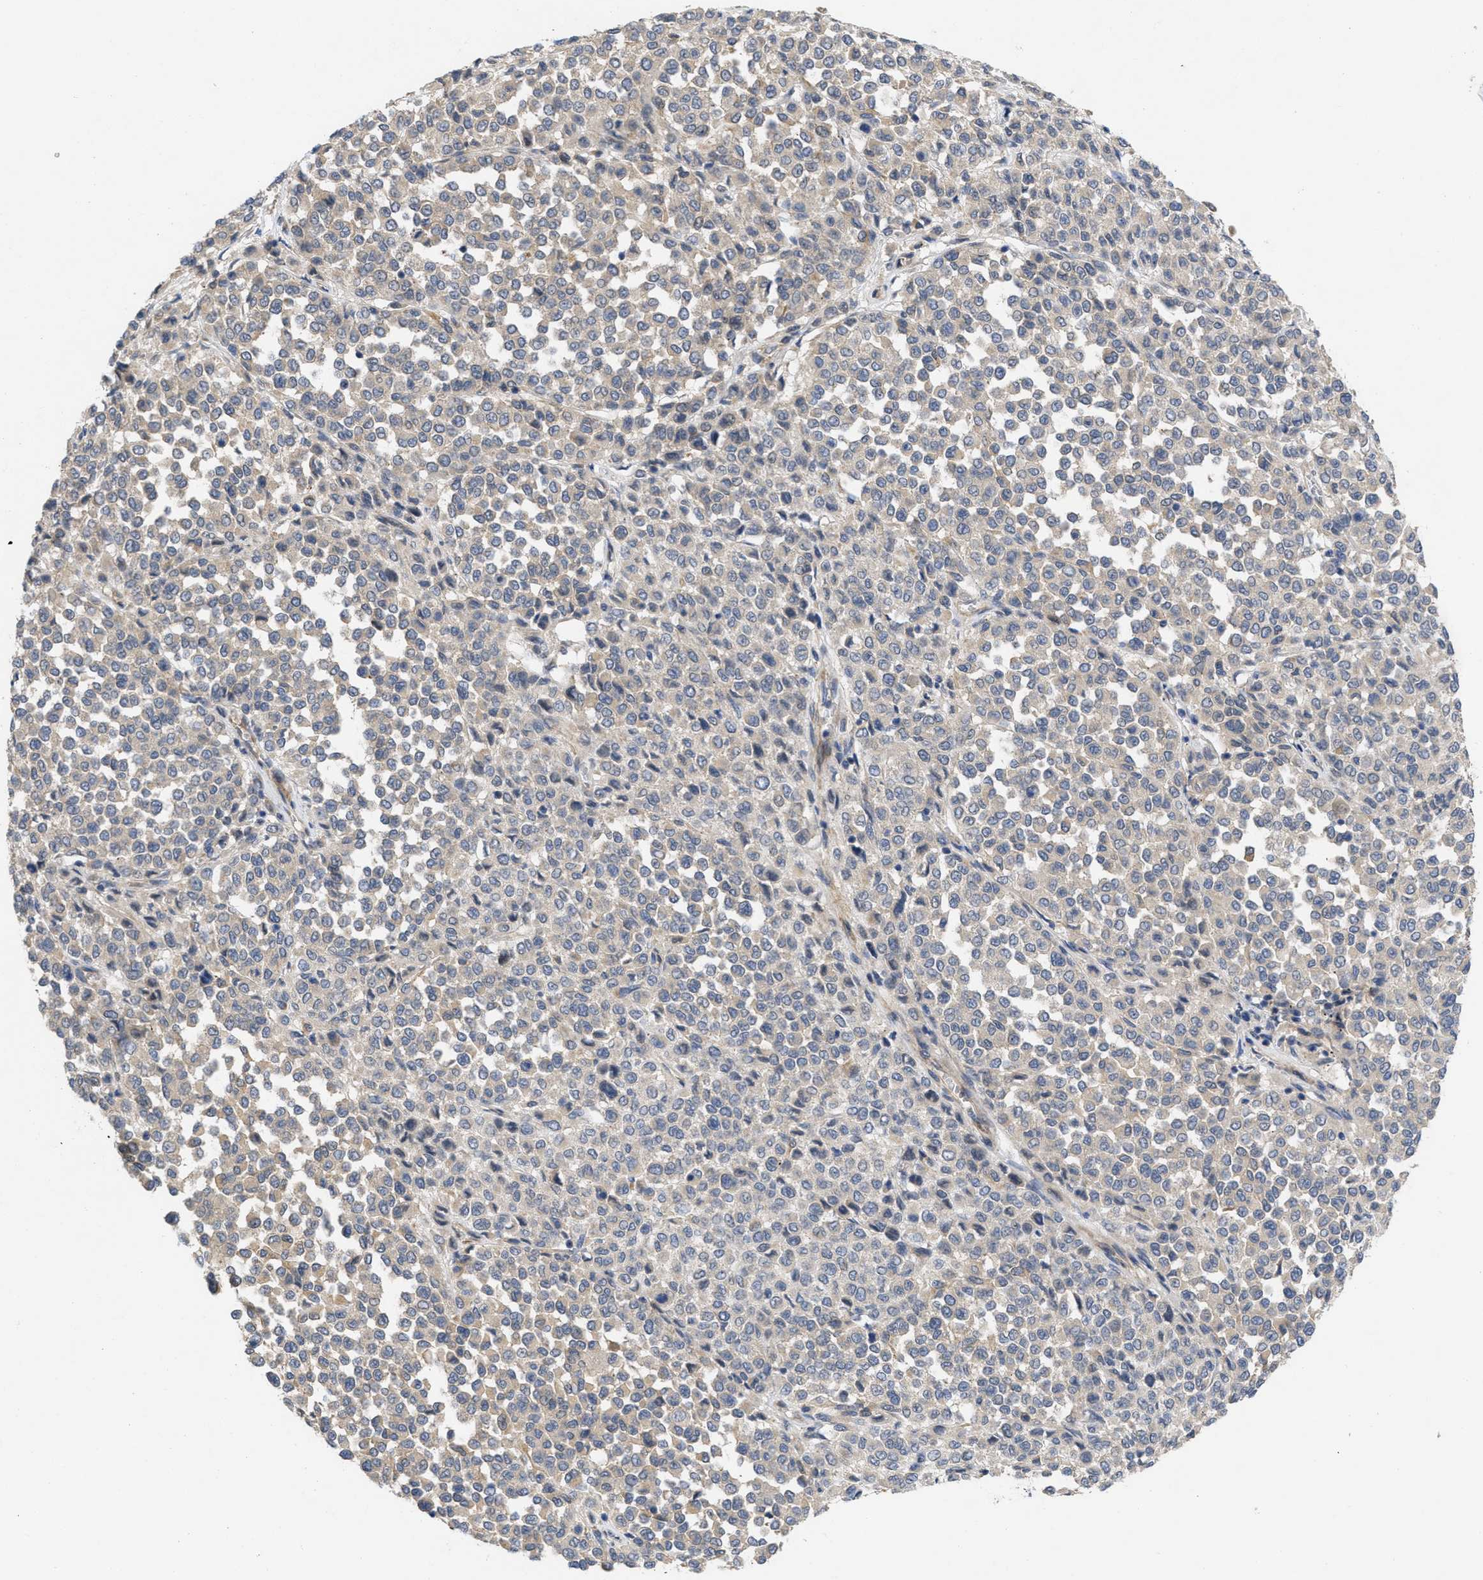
{"staining": {"intensity": "negative", "quantity": "none", "location": "none"}, "tissue": "melanoma", "cell_type": "Tumor cells", "image_type": "cancer", "snomed": [{"axis": "morphology", "description": "Malignant melanoma, Metastatic site"}, {"axis": "topography", "description": "Pancreas"}], "caption": "Micrograph shows no protein positivity in tumor cells of melanoma tissue.", "gene": "ARHGEF26", "patient": {"sex": "female", "age": 30}}